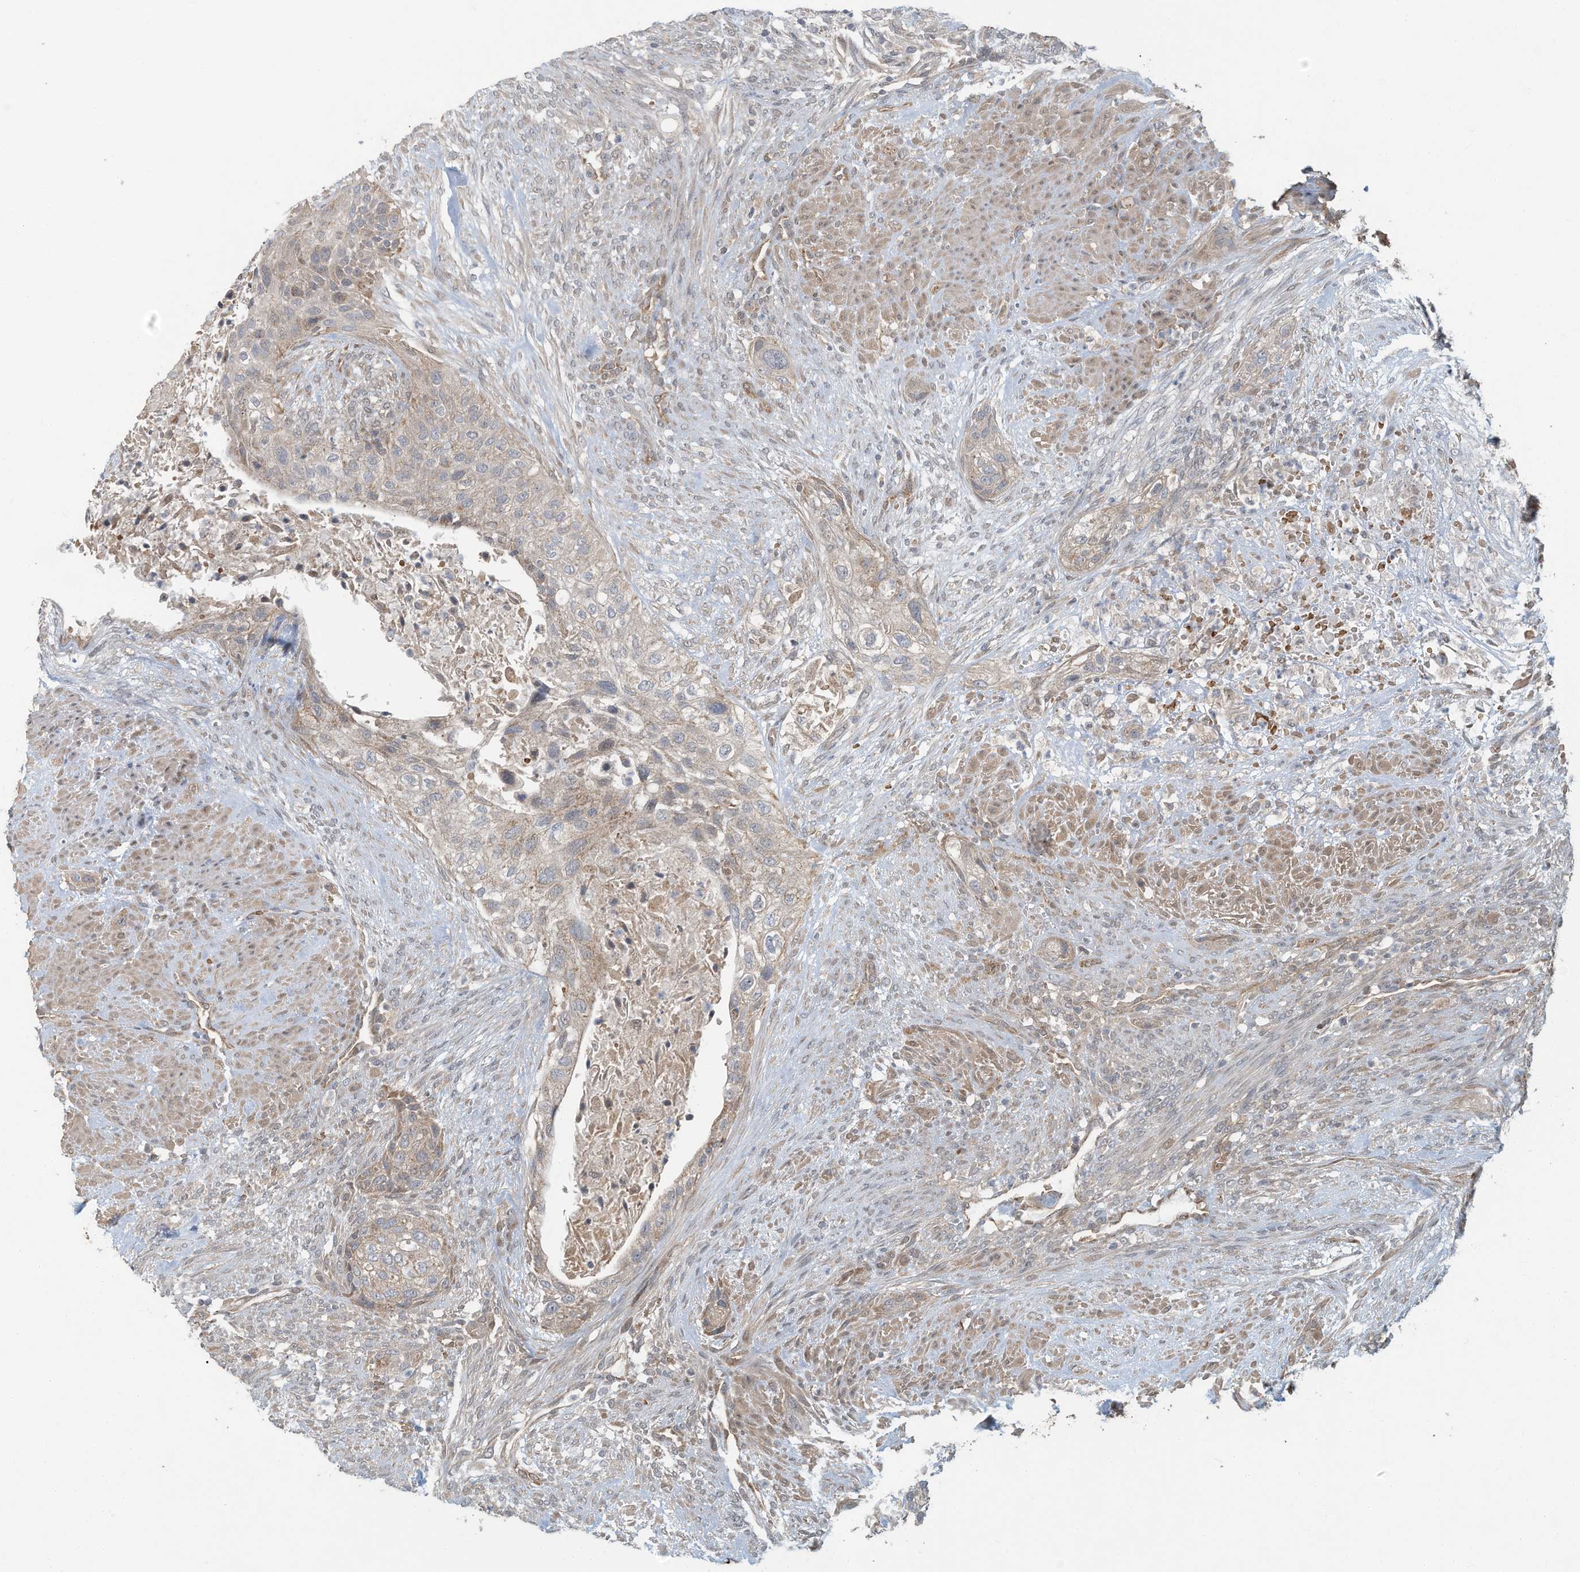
{"staining": {"intensity": "weak", "quantity": "<25%", "location": "cytoplasmic/membranous"}, "tissue": "urothelial cancer", "cell_type": "Tumor cells", "image_type": "cancer", "snomed": [{"axis": "morphology", "description": "Urothelial carcinoma, High grade"}, {"axis": "topography", "description": "Urinary bladder"}], "caption": "Immunohistochemical staining of urothelial cancer shows no significant expression in tumor cells. (DAB (3,3'-diaminobenzidine) immunohistochemistry (IHC) visualized using brightfield microscopy, high magnification).", "gene": "ERI2", "patient": {"sex": "male", "age": 35}}